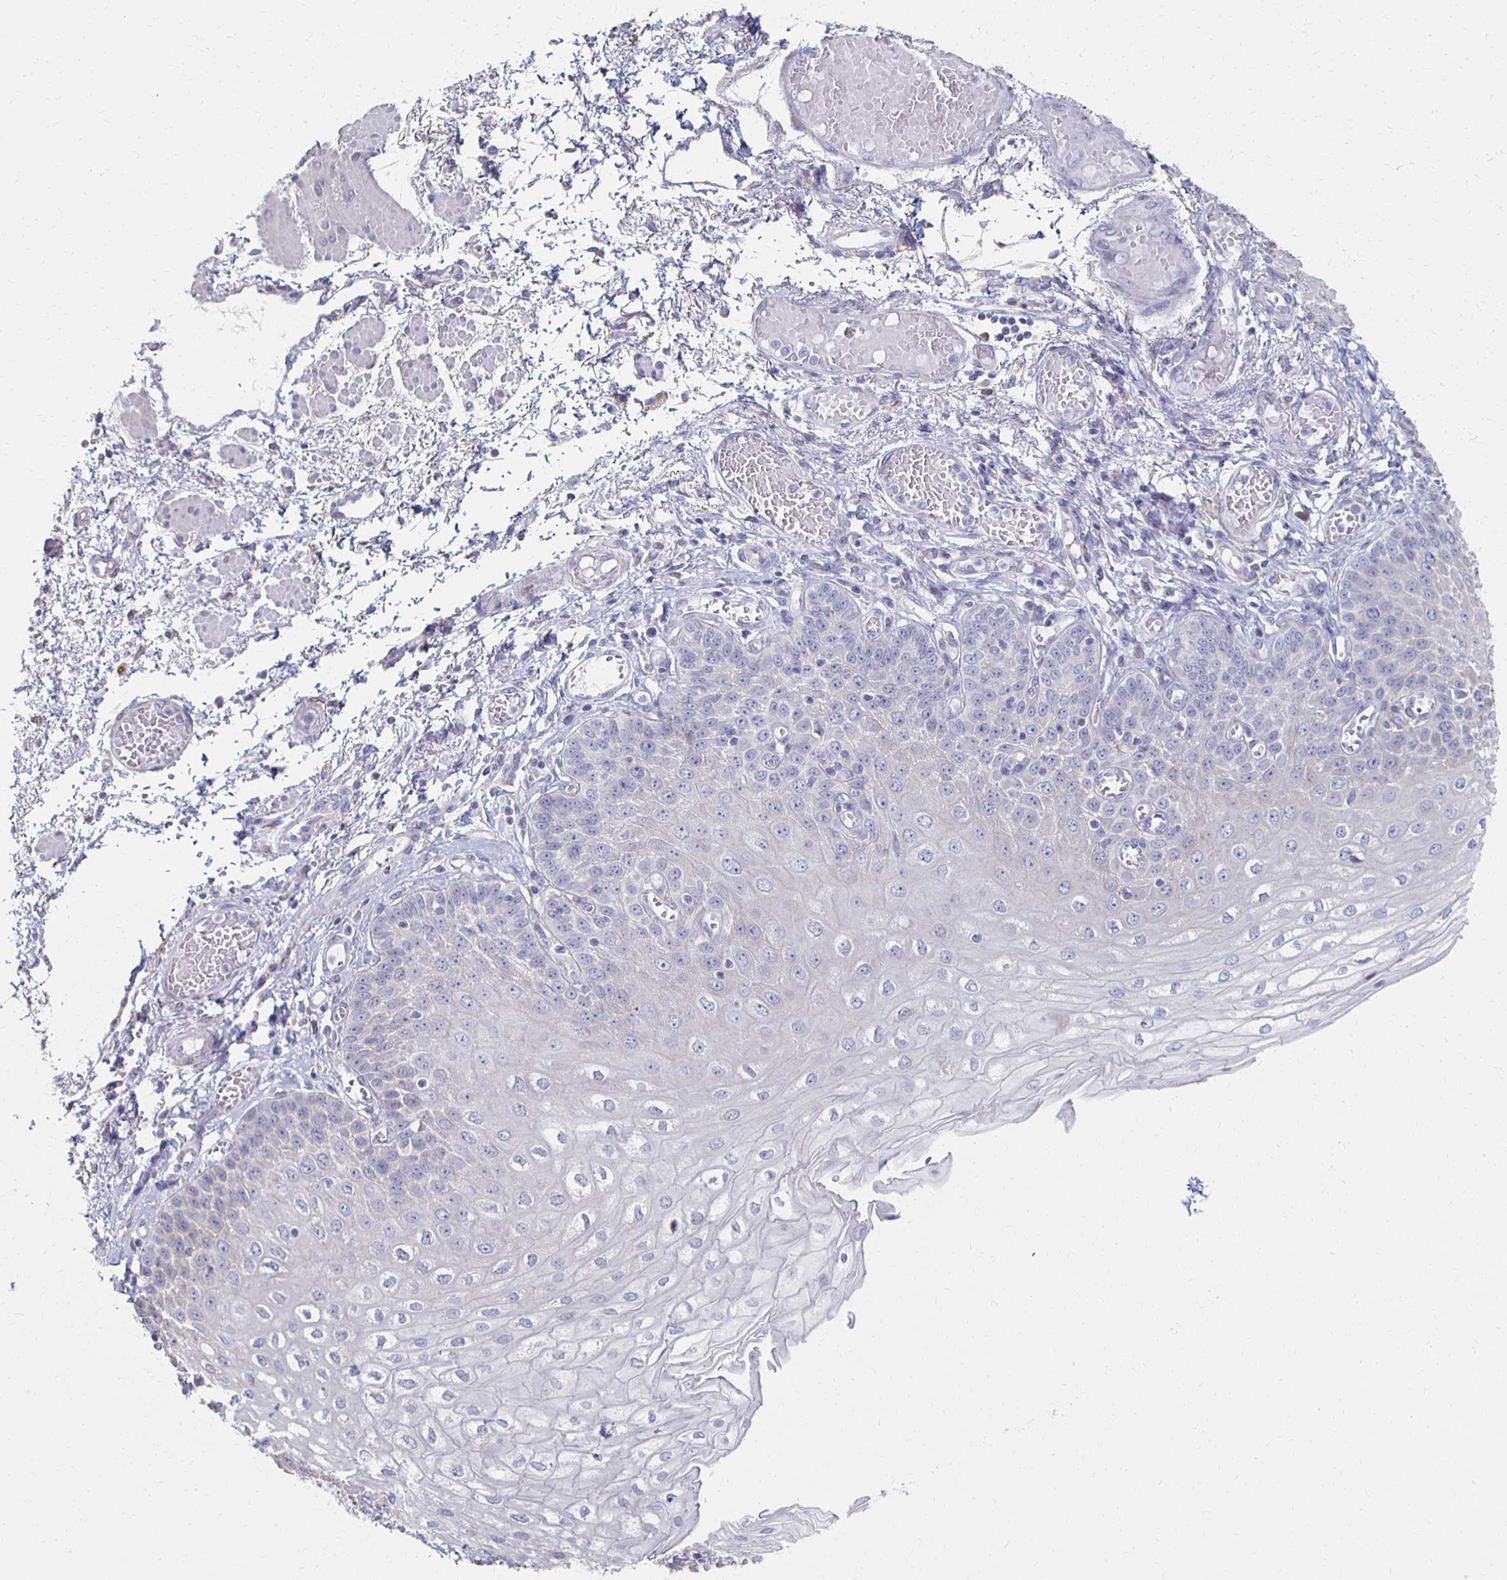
{"staining": {"intensity": "weak", "quantity": "25%-75%", "location": "cytoplasmic/membranous"}, "tissue": "esophagus", "cell_type": "Squamous epithelial cells", "image_type": "normal", "snomed": [{"axis": "morphology", "description": "Normal tissue, NOS"}, {"axis": "morphology", "description": "Adenocarcinoma, NOS"}, {"axis": "topography", "description": "Esophagus"}], "caption": "High-power microscopy captured an immunohistochemistry (IHC) photomicrograph of benign esophagus, revealing weak cytoplasmic/membranous staining in about 25%-75% of squamous epithelial cells. The staining is performed using DAB (3,3'-diaminobenzidine) brown chromogen to label protein expression. The nuclei are counter-stained blue using hematoxylin.", "gene": "ATP1A3", "patient": {"sex": "male", "age": 81}}